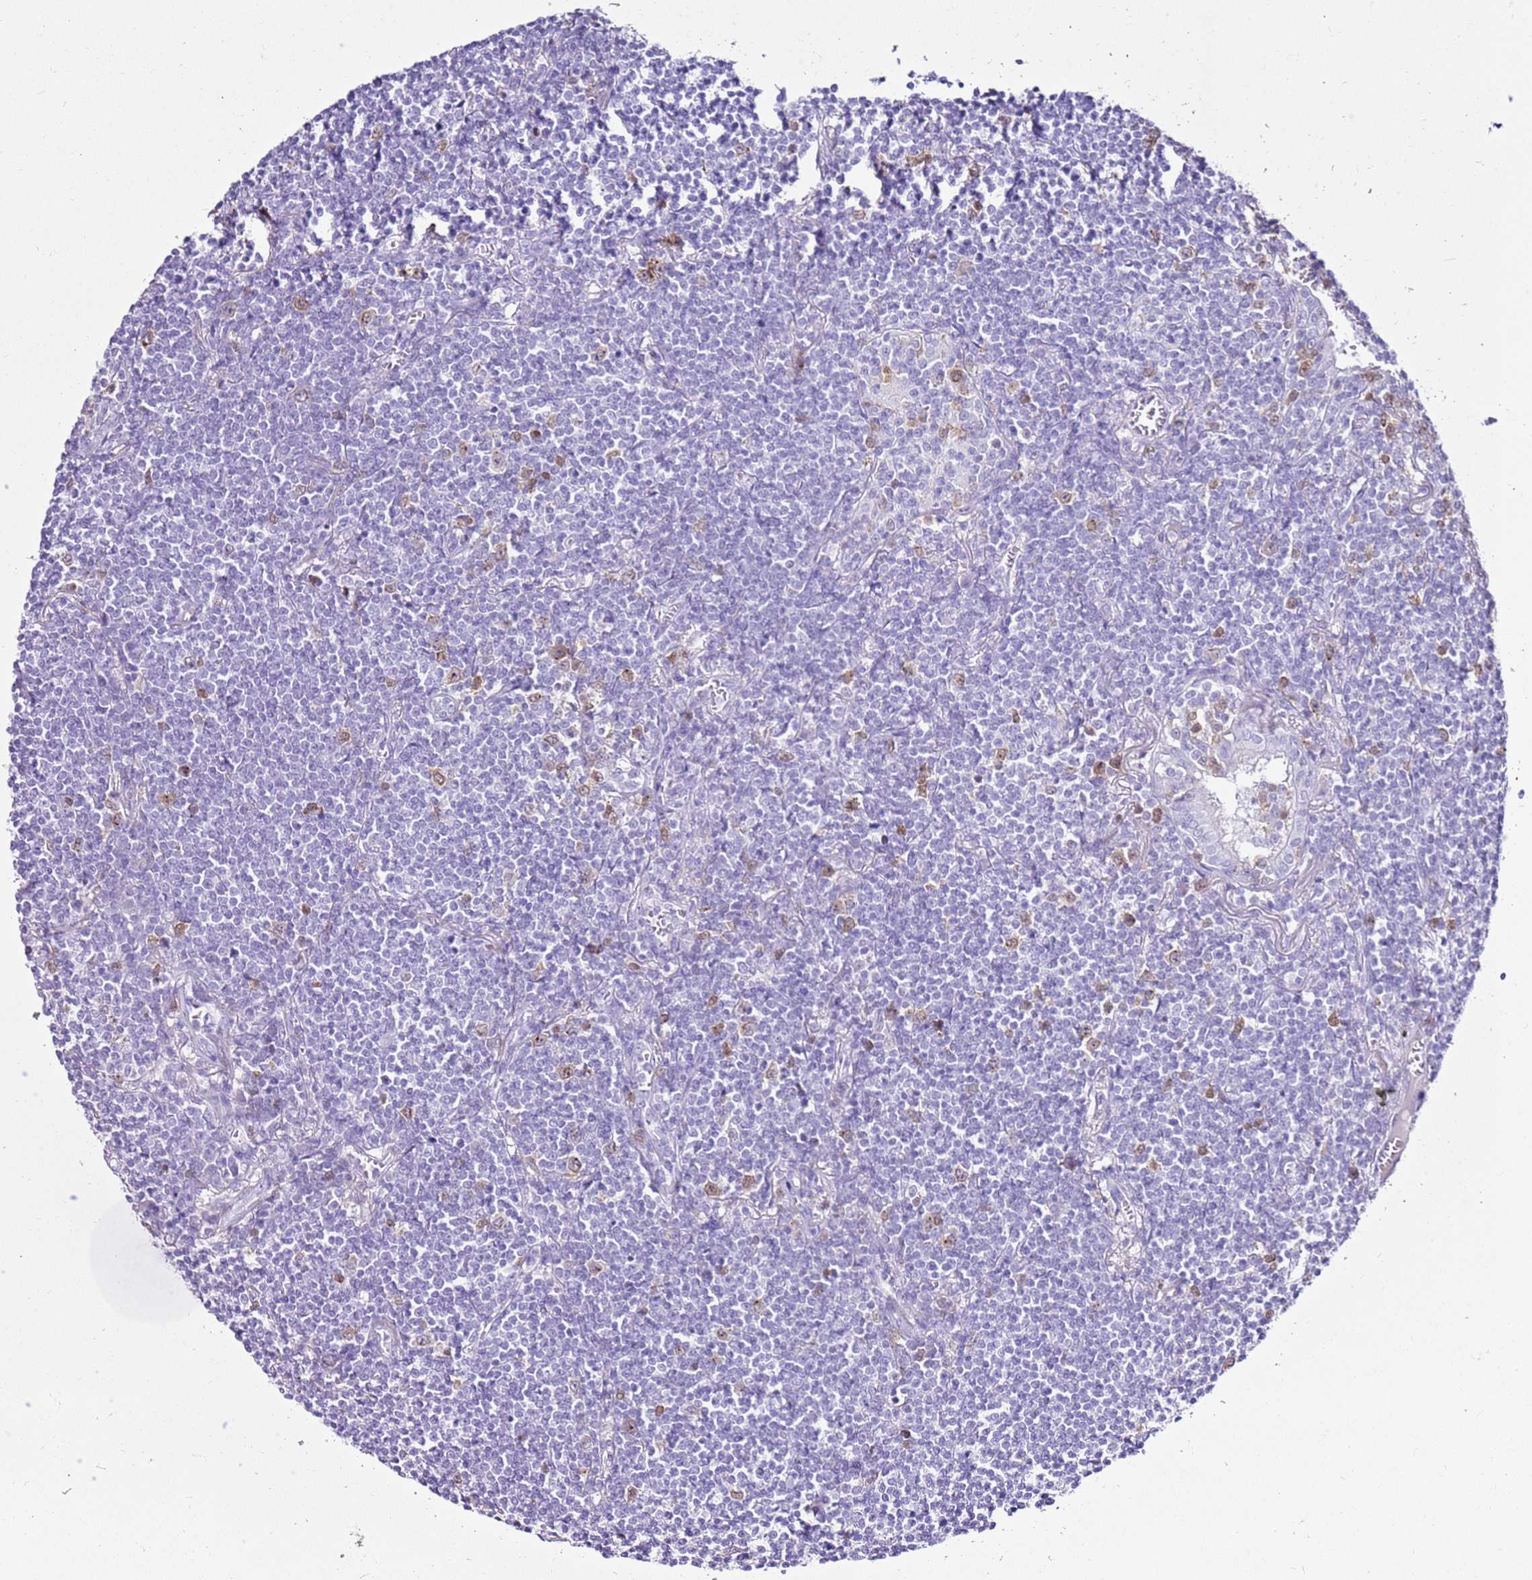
{"staining": {"intensity": "moderate", "quantity": "<25%", "location": "nuclear"}, "tissue": "lymphoma", "cell_type": "Tumor cells", "image_type": "cancer", "snomed": [{"axis": "morphology", "description": "Malignant lymphoma, non-Hodgkin's type, Low grade"}, {"axis": "topography", "description": "Lung"}], "caption": "Tumor cells demonstrate moderate nuclear positivity in approximately <25% of cells in lymphoma. (DAB IHC with brightfield microscopy, high magnification).", "gene": "SPC25", "patient": {"sex": "female", "age": 71}}